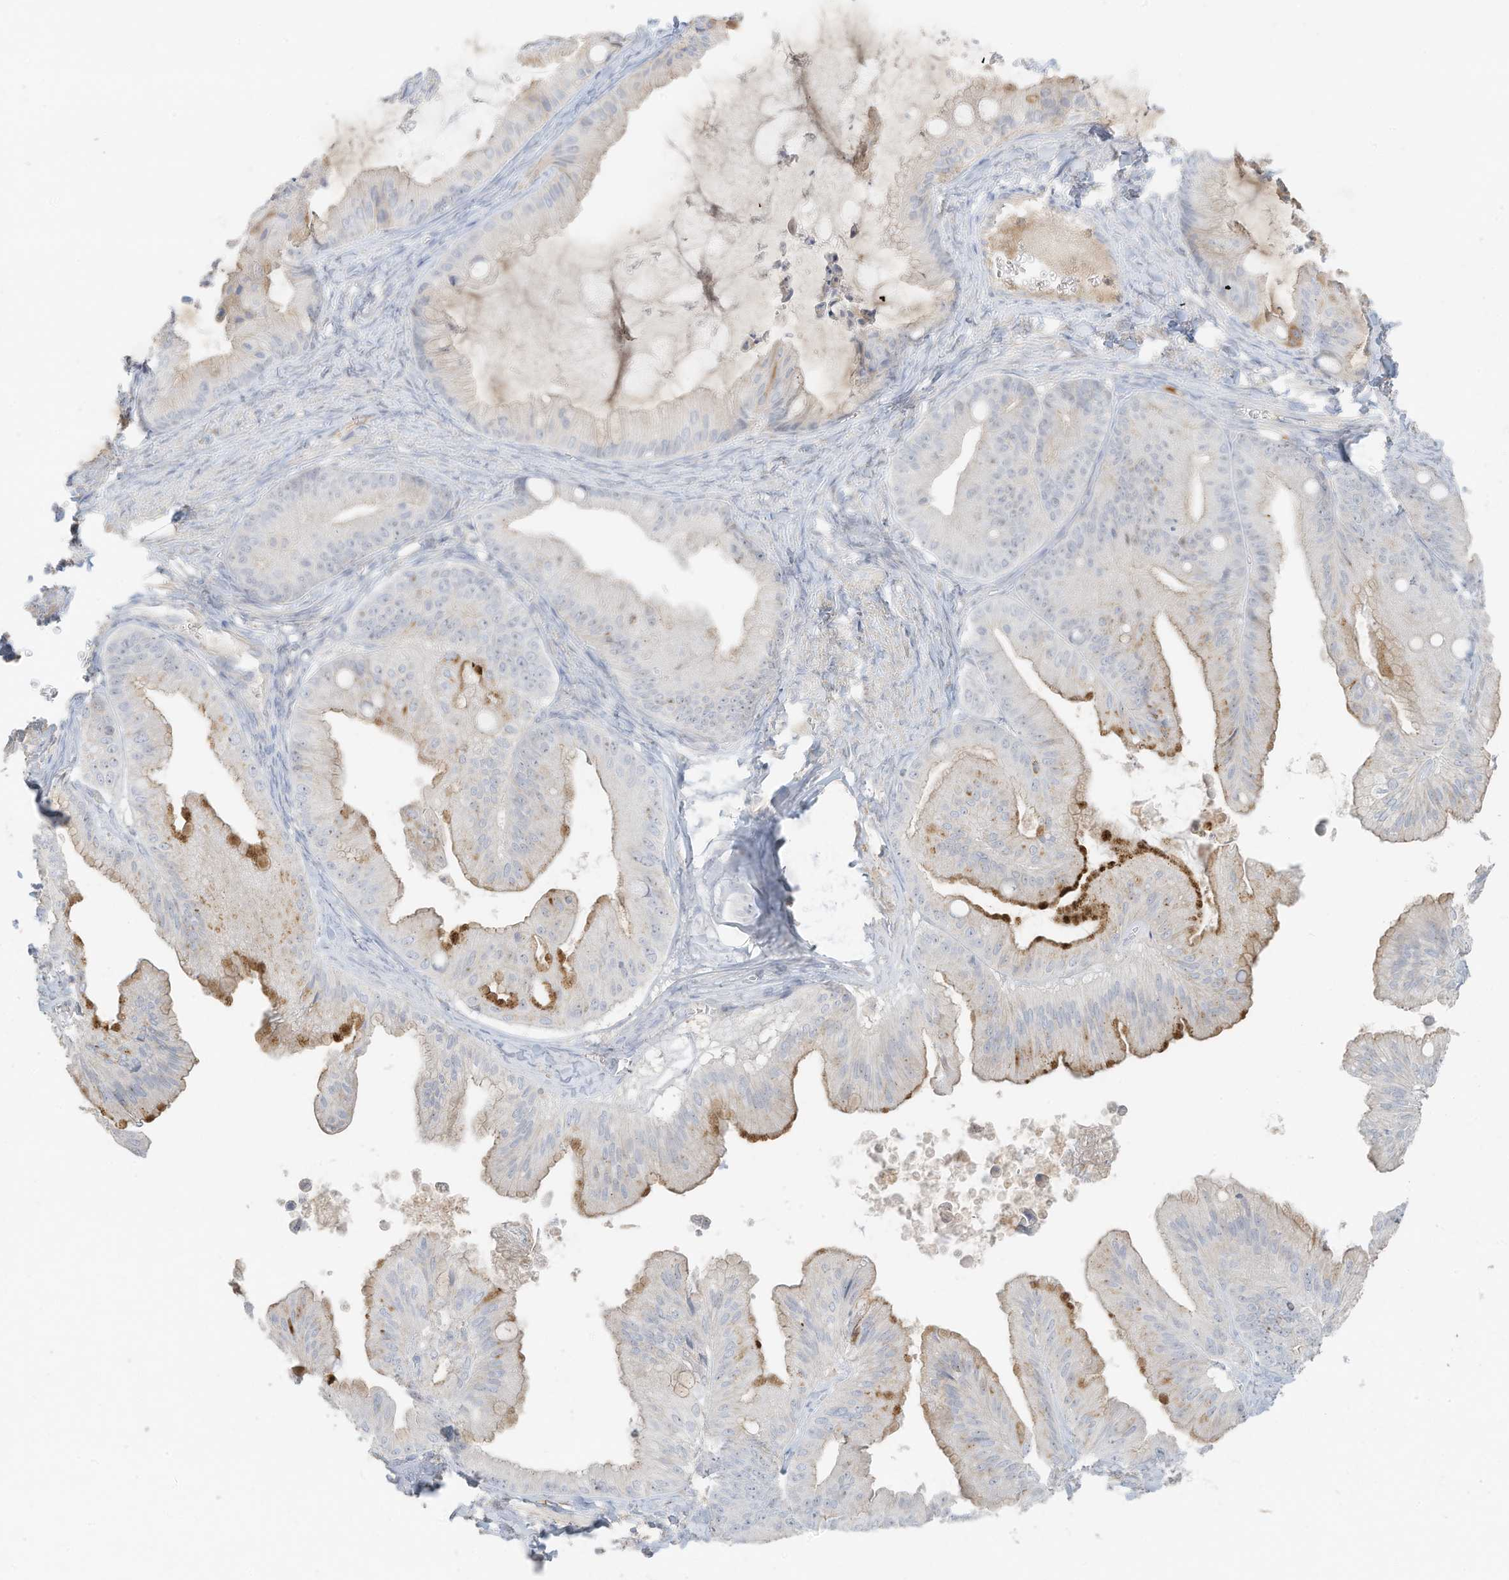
{"staining": {"intensity": "weak", "quantity": ">75%", "location": "cytoplasmic/membranous"}, "tissue": "ovarian cancer", "cell_type": "Tumor cells", "image_type": "cancer", "snomed": [{"axis": "morphology", "description": "Cystadenocarcinoma, mucinous, NOS"}, {"axis": "topography", "description": "Ovary"}], "caption": "Weak cytoplasmic/membranous staining for a protein is seen in approximately >75% of tumor cells of ovarian cancer (mucinous cystadenocarcinoma) using immunohistochemistry (IHC).", "gene": "ZBTB41", "patient": {"sex": "female", "age": 71}}